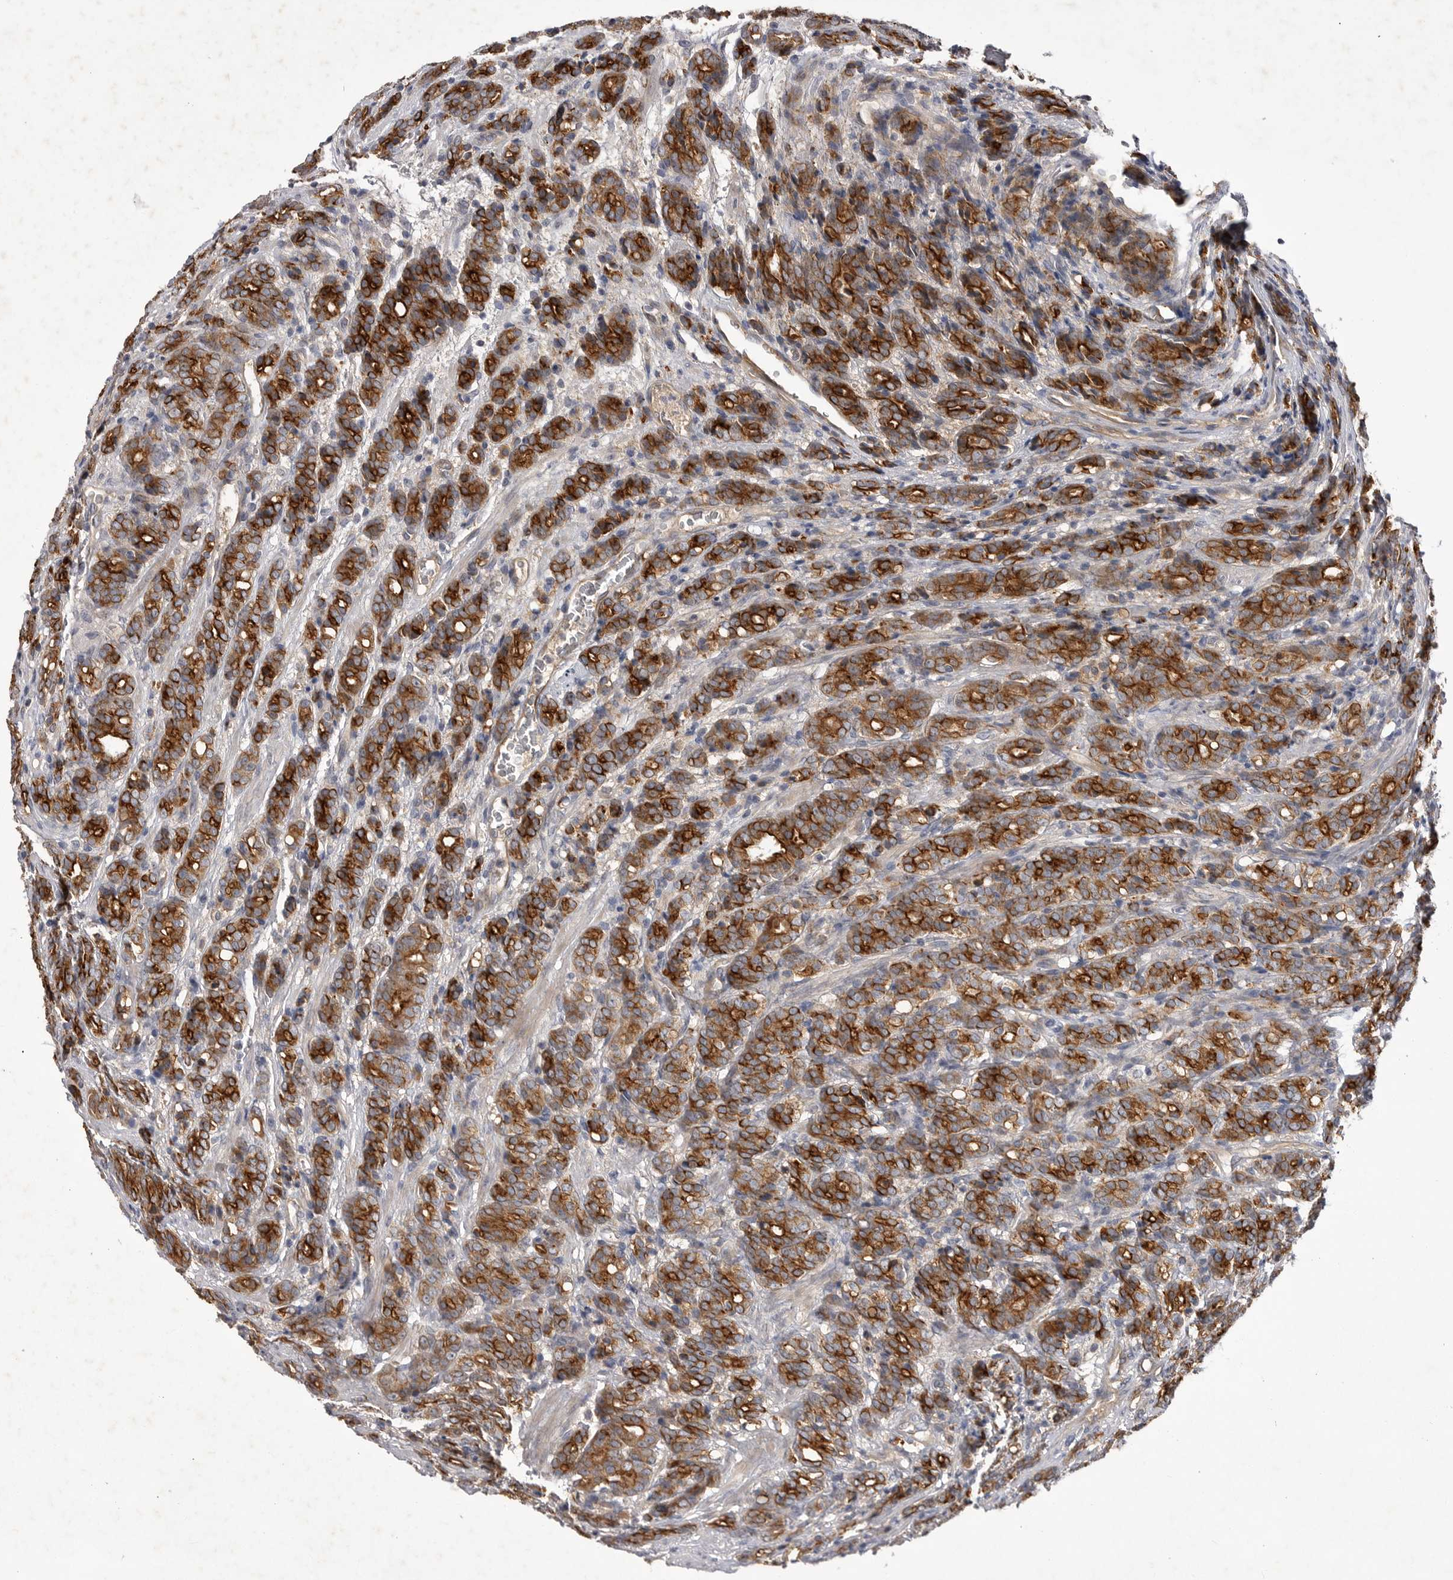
{"staining": {"intensity": "strong", "quantity": ">75%", "location": "cytoplasmic/membranous"}, "tissue": "prostate cancer", "cell_type": "Tumor cells", "image_type": "cancer", "snomed": [{"axis": "morphology", "description": "Adenocarcinoma, High grade"}, {"axis": "topography", "description": "Prostate"}], "caption": "Immunohistochemical staining of human prostate cancer (adenocarcinoma (high-grade)) exhibits strong cytoplasmic/membranous protein staining in about >75% of tumor cells. (DAB (3,3'-diaminobenzidine) IHC, brown staining for protein, blue staining for nuclei).", "gene": "DHDDS", "patient": {"sex": "male", "age": 62}}